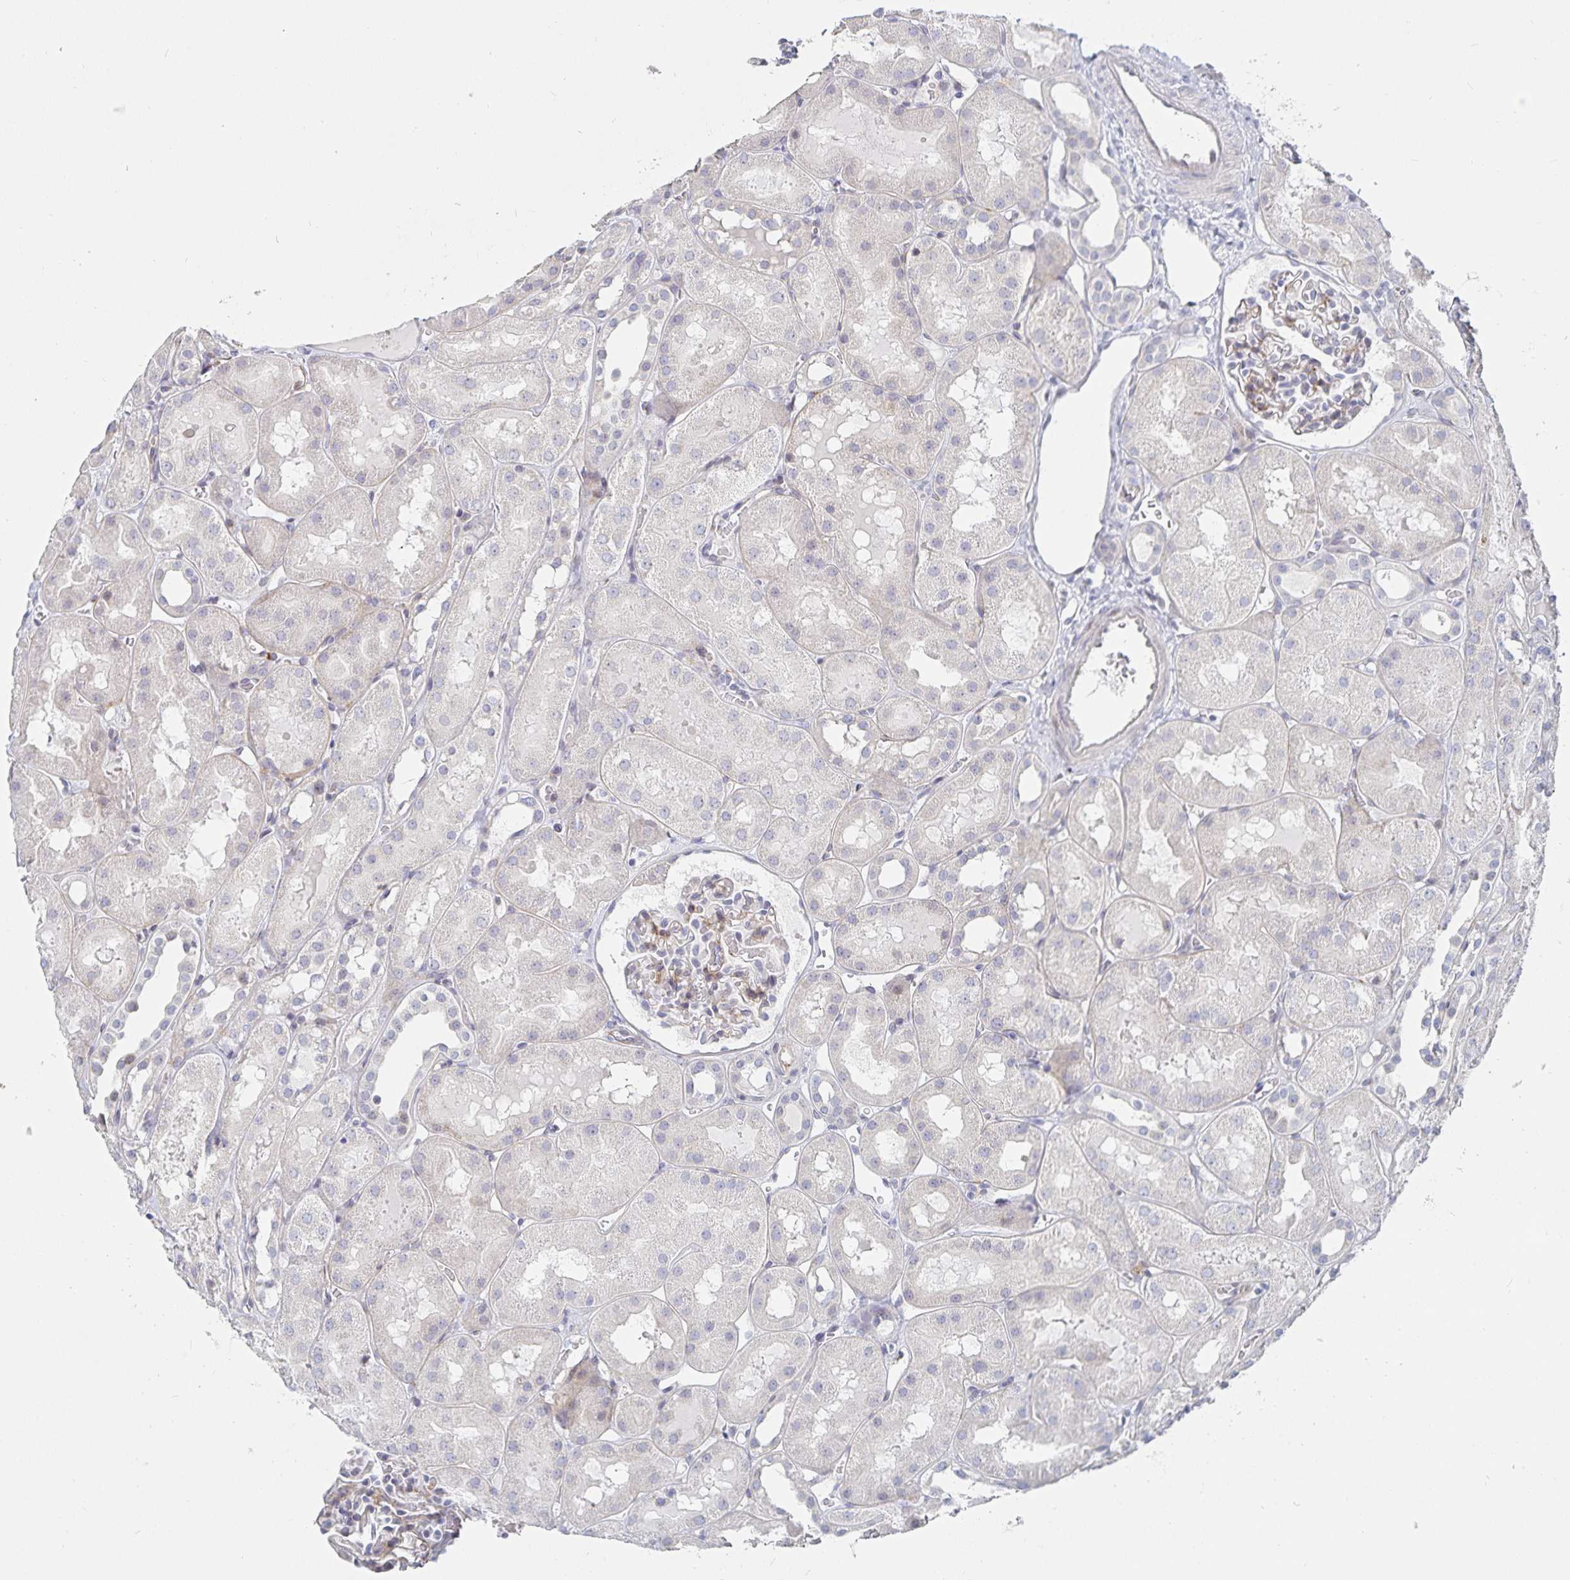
{"staining": {"intensity": "weak", "quantity": "<25%", "location": "cytoplasmic/membranous"}, "tissue": "kidney", "cell_type": "Cells in glomeruli", "image_type": "normal", "snomed": [{"axis": "morphology", "description": "Normal tissue, NOS"}, {"axis": "topography", "description": "Kidney"}, {"axis": "topography", "description": "Urinary bladder"}], "caption": "IHC micrograph of normal kidney: kidney stained with DAB (3,3'-diaminobenzidine) shows no significant protein positivity in cells in glomeruli.", "gene": "S100G", "patient": {"sex": "male", "age": 16}}